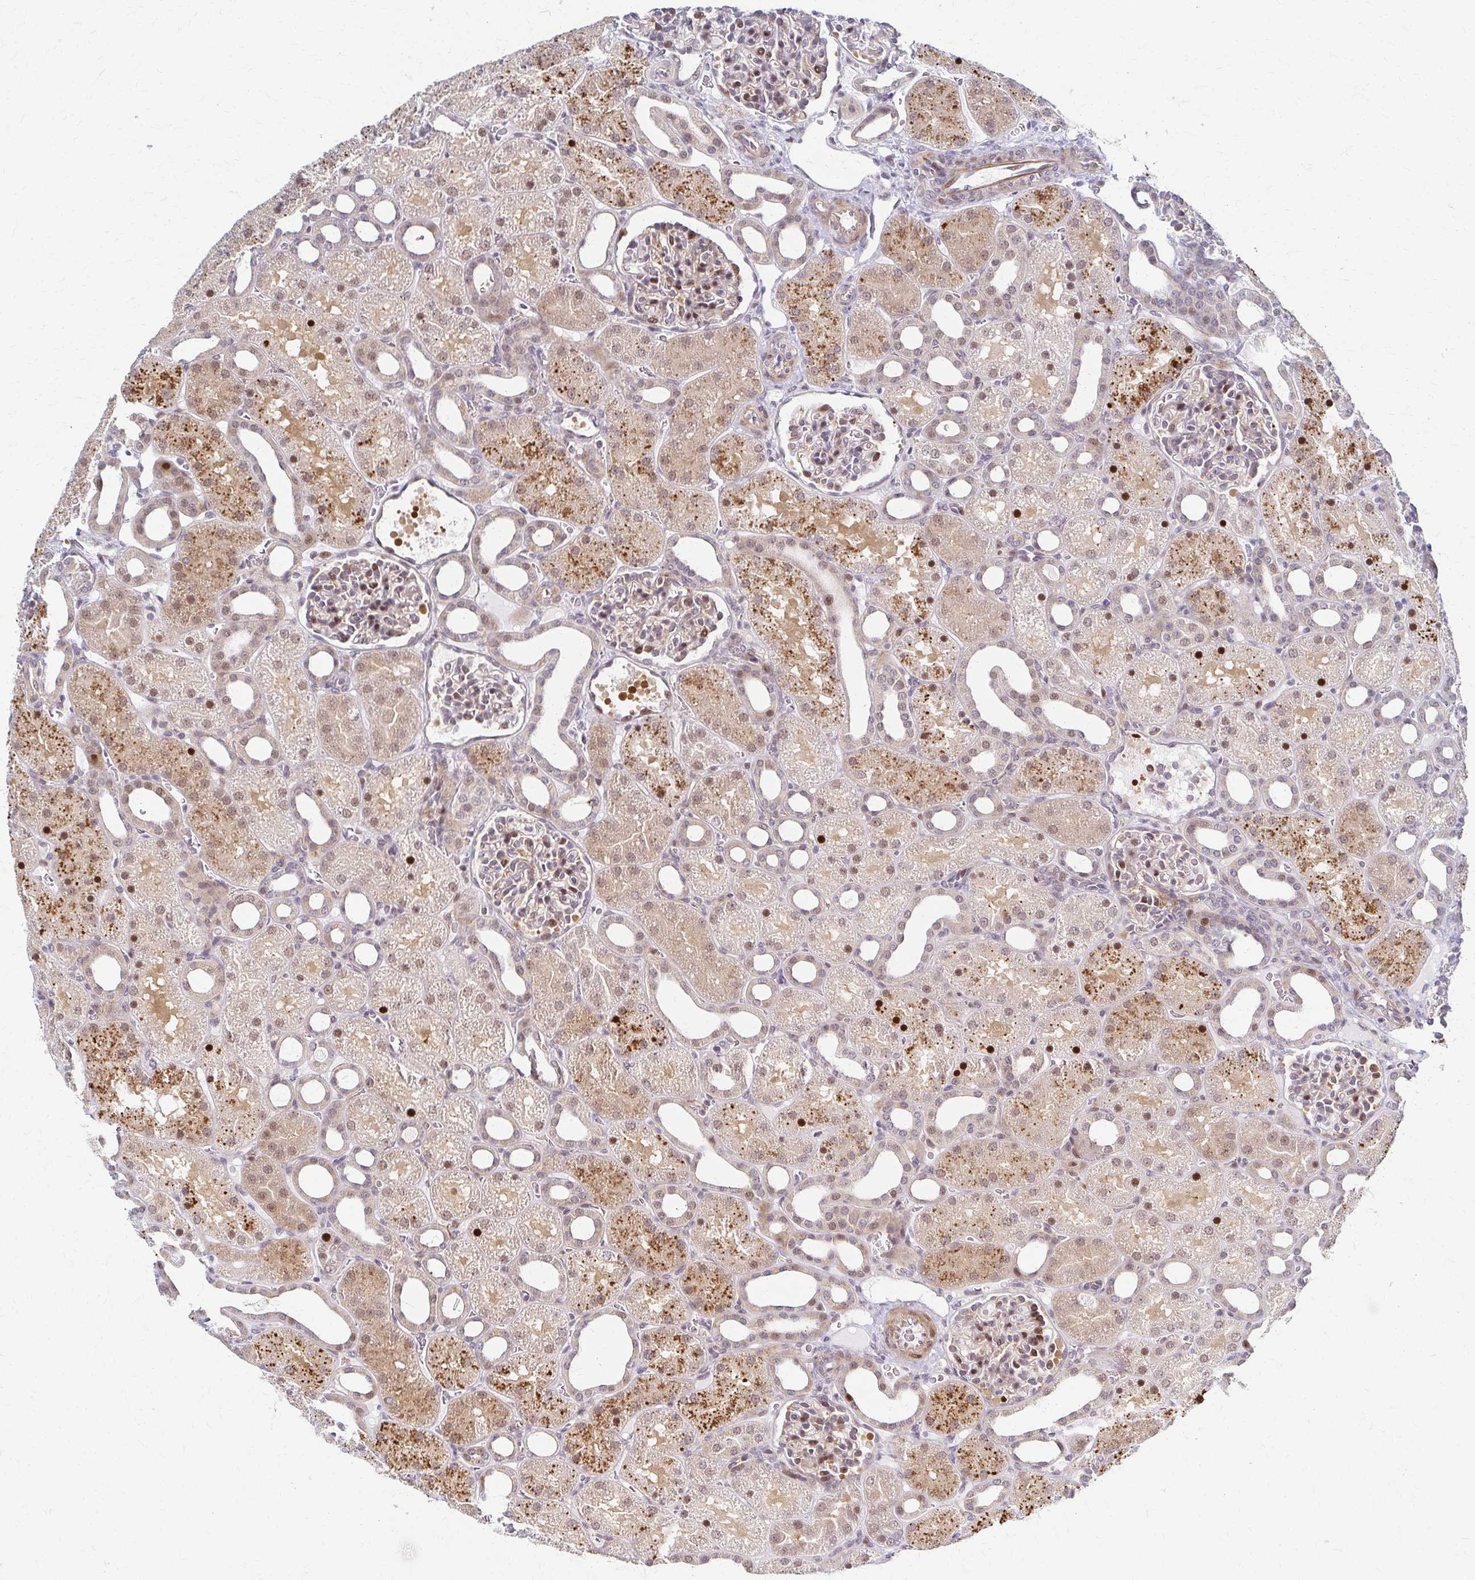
{"staining": {"intensity": "moderate", "quantity": ">75%", "location": "nuclear"}, "tissue": "kidney", "cell_type": "Cells in glomeruli", "image_type": "normal", "snomed": [{"axis": "morphology", "description": "Normal tissue, NOS"}, {"axis": "topography", "description": "Kidney"}], "caption": "Brown immunohistochemical staining in unremarkable kidney demonstrates moderate nuclear expression in about >75% of cells in glomeruli.", "gene": "PSMD7", "patient": {"sex": "male", "age": 2}}